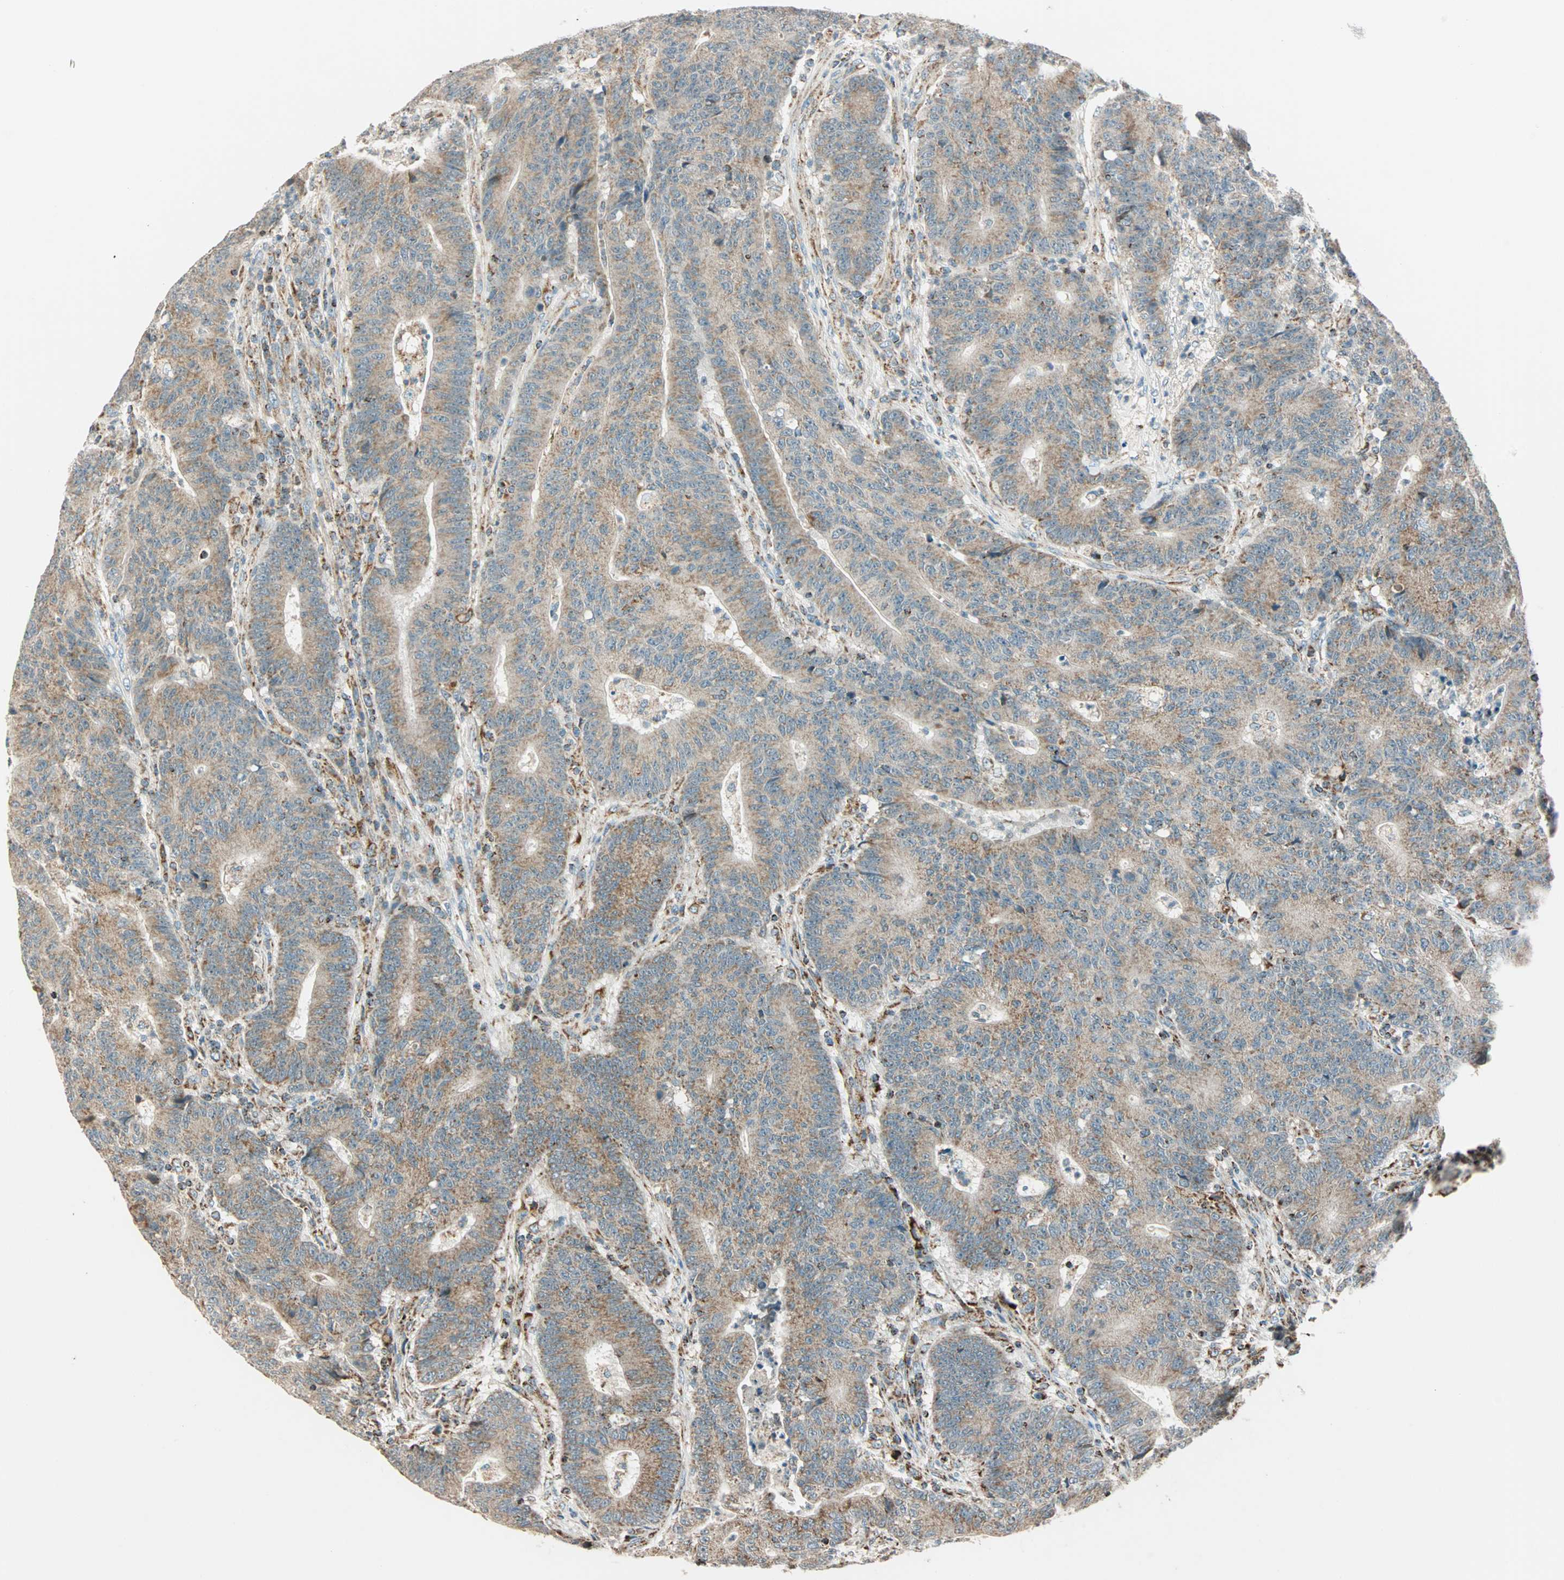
{"staining": {"intensity": "moderate", "quantity": ">75%", "location": "cytoplasmic/membranous"}, "tissue": "colorectal cancer", "cell_type": "Tumor cells", "image_type": "cancer", "snomed": [{"axis": "morphology", "description": "Normal tissue, NOS"}, {"axis": "morphology", "description": "Adenocarcinoma, NOS"}, {"axis": "topography", "description": "Colon"}], "caption": "Immunohistochemistry (IHC) staining of colorectal adenocarcinoma, which shows medium levels of moderate cytoplasmic/membranous staining in about >75% of tumor cells indicating moderate cytoplasmic/membranous protein positivity. The staining was performed using DAB (3,3'-diaminobenzidine) (brown) for protein detection and nuclei were counterstained in hematoxylin (blue).", "gene": "SPRY4", "patient": {"sex": "female", "age": 75}}